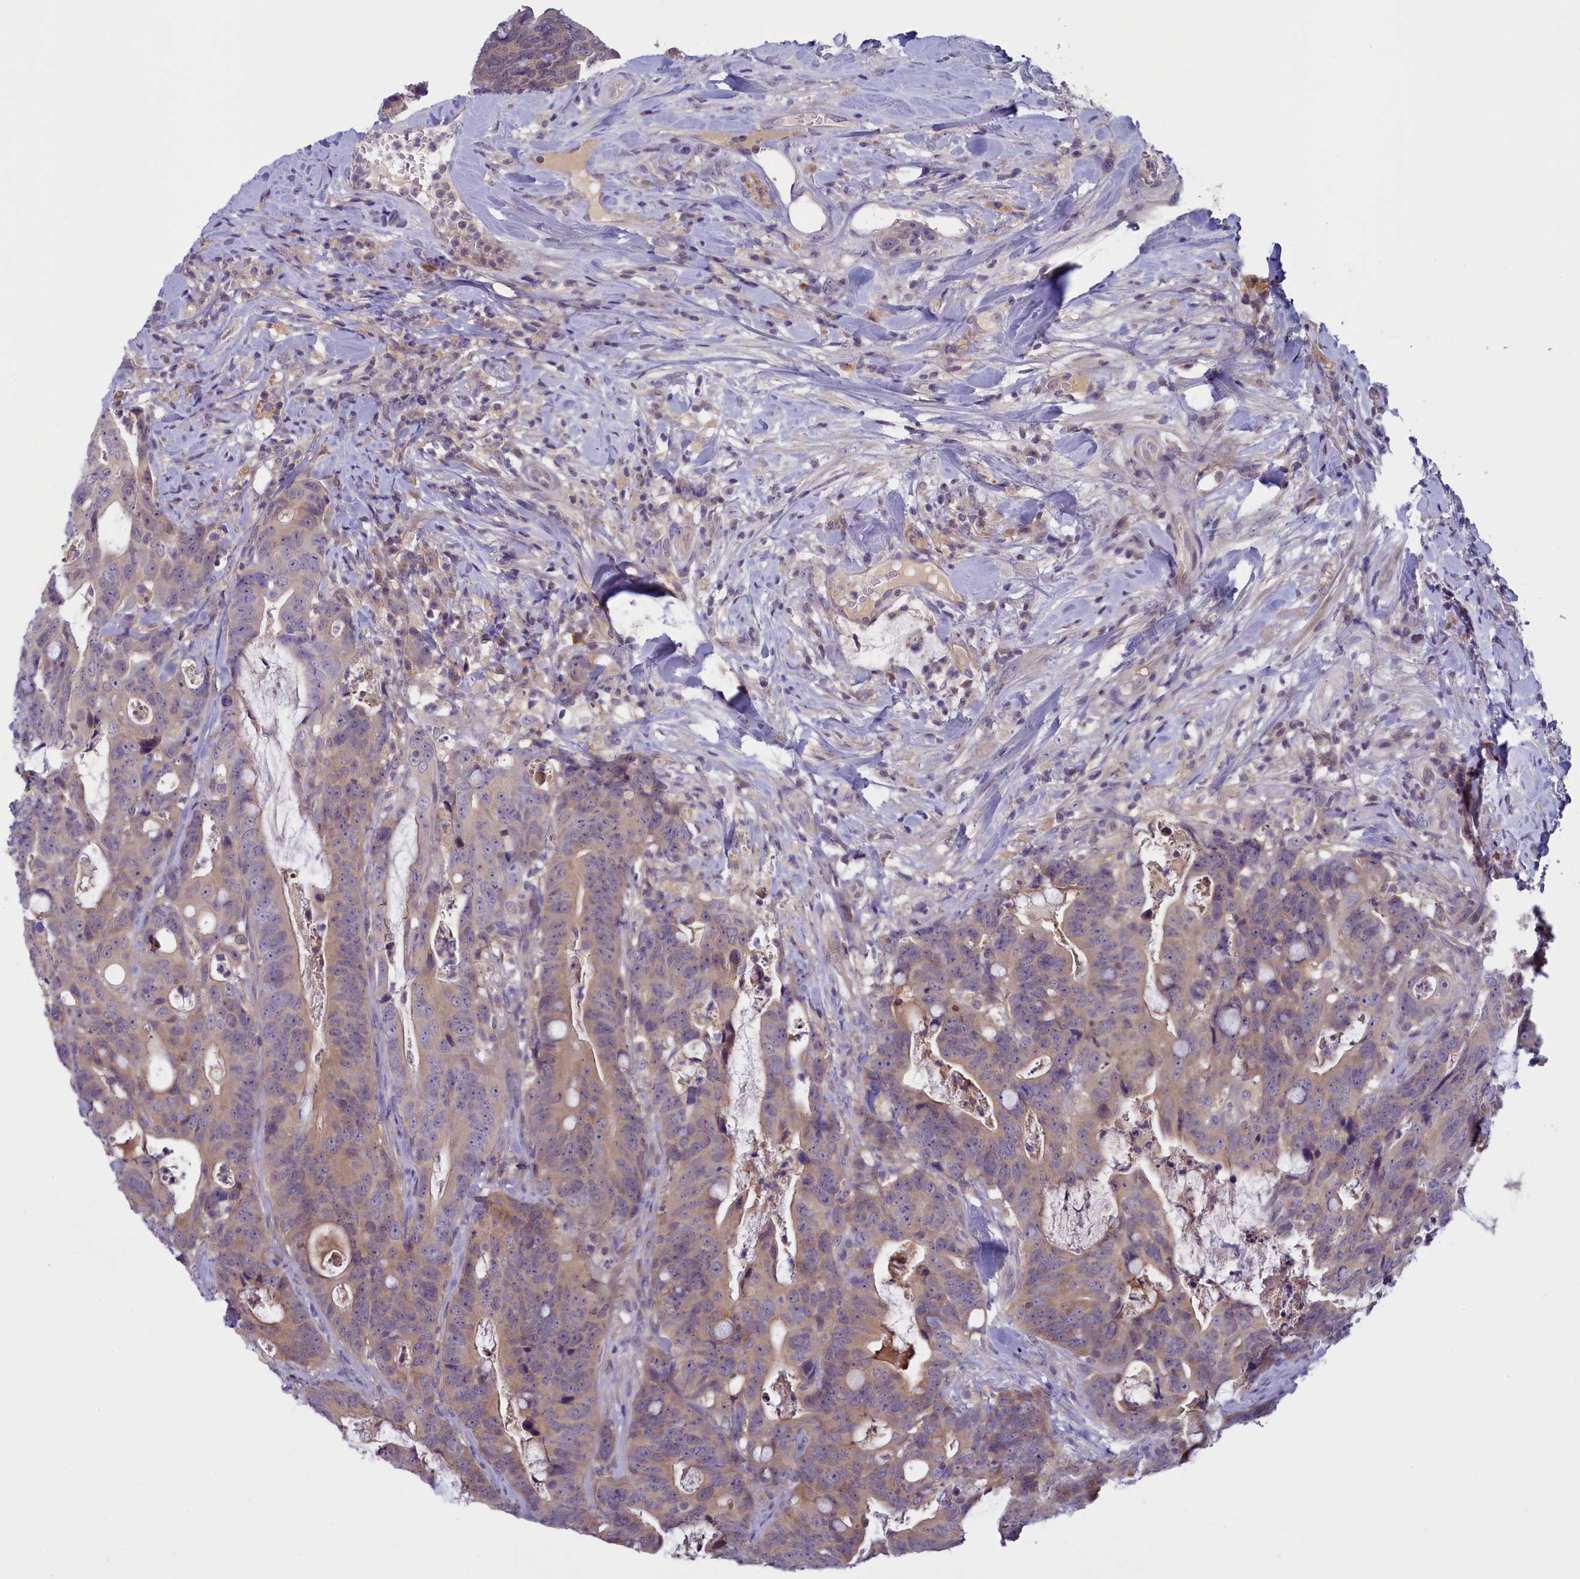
{"staining": {"intensity": "moderate", "quantity": ">75%", "location": "cytoplasmic/membranous"}, "tissue": "colorectal cancer", "cell_type": "Tumor cells", "image_type": "cancer", "snomed": [{"axis": "morphology", "description": "Adenocarcinoma, NOS"}, {"axis": "topography", "description": "Colon"}], "caption": "Moderate cytoplasmic/membranous expression is seen in about >75% of tumor cells in adenocarcinoma (colorectal). Immunohistochemistry (ihc) stains the protein of interest in brown and the nuclei are stained blue.", "gene": "NUBP1", "patient": {"sex": "female", "age": 82}}